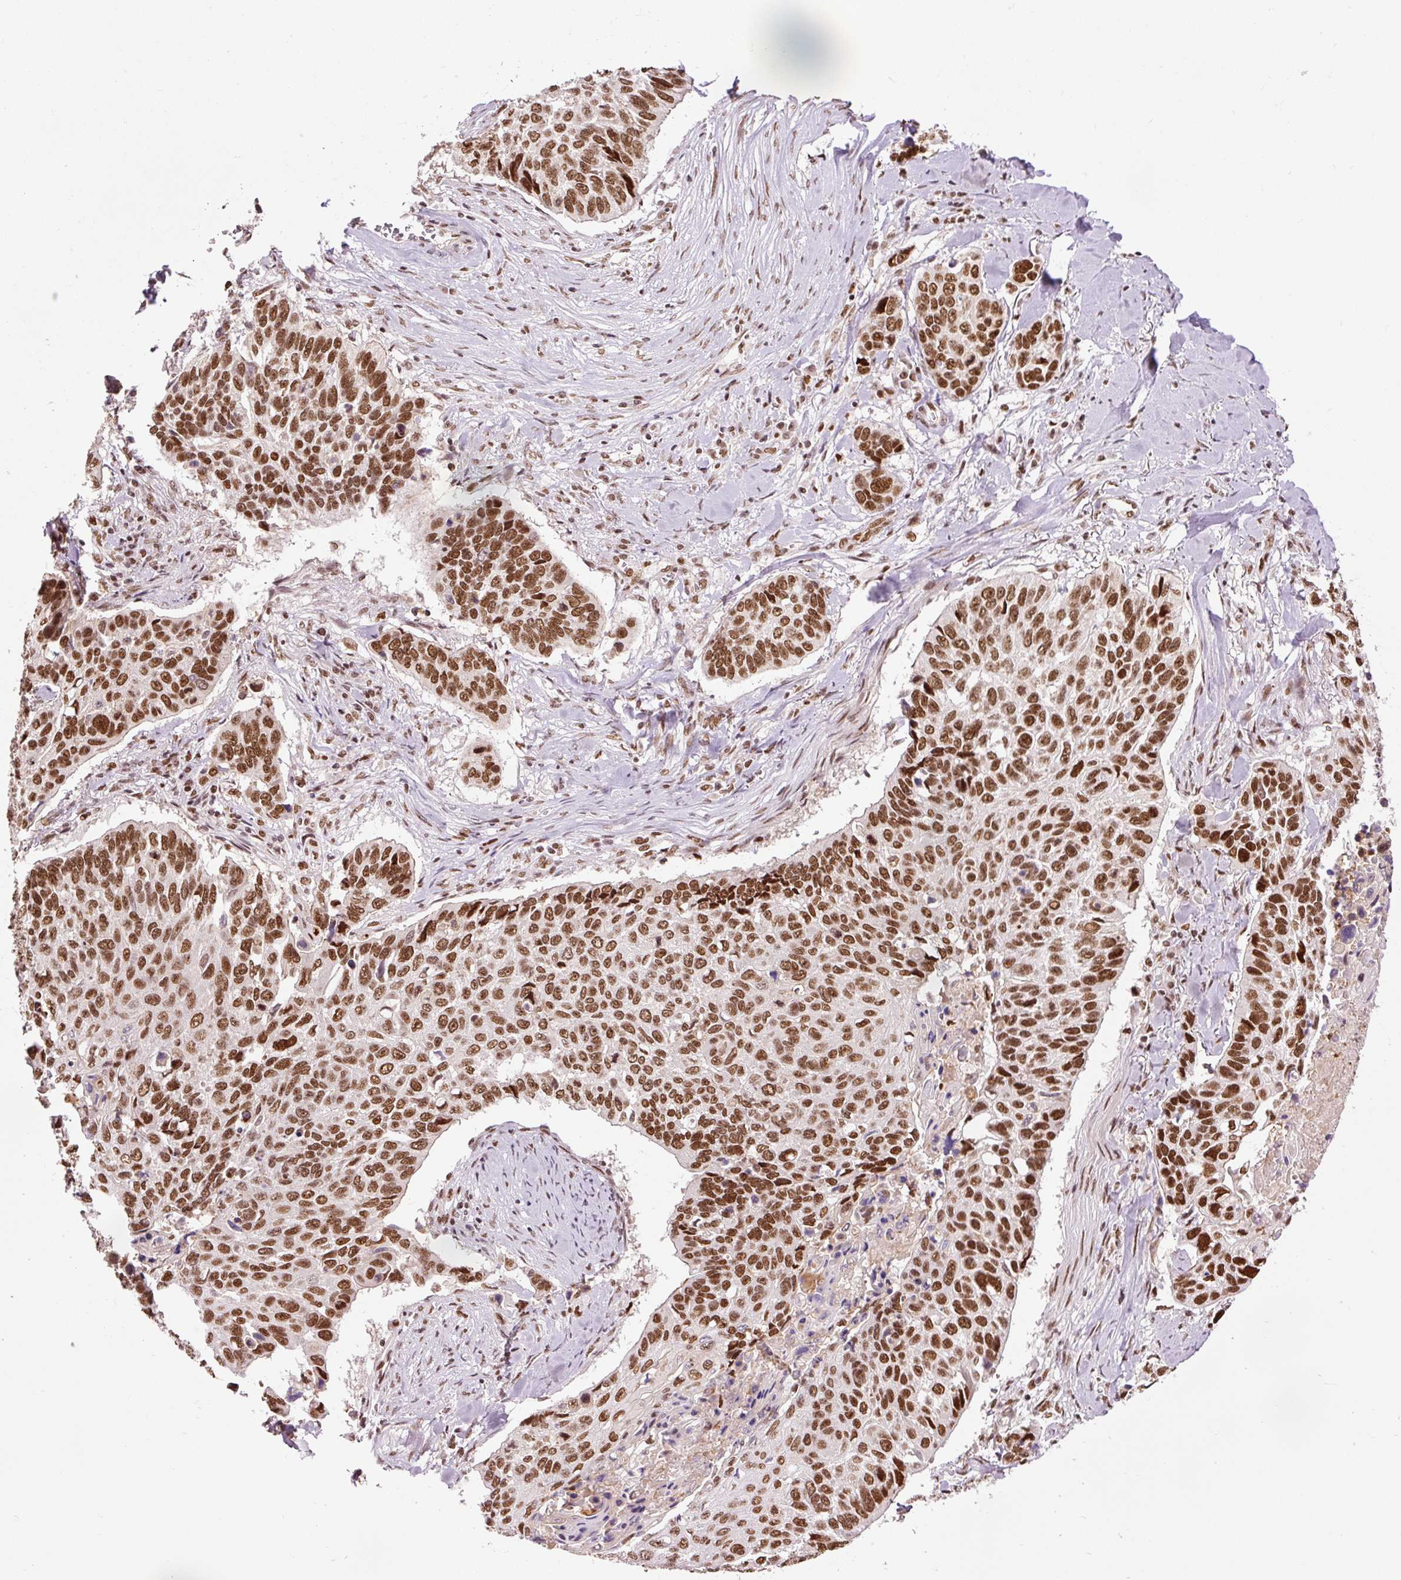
{"staining": {"intensity": "strong", "quantity": ">75%", "location": "nuclear"}, "tissue": "lung cancer", "cell_type": "Tumor cells", "image_type": "cancer", "snomed": [{"axis": "morphology", "description": "Squamous cell carcinoma, NOS"}, {"axis": "topography", "description": "Lung"}], "caption": "Squamous cell carcinoma (lung) stained for a protein demonstrates strong nuclear positivity in tumor cells. (Stains: DAB in brown, nuclei in blue, Microscopy: brightfield microscopy at high magnification).", "gene": "ZBTB44", "patient": {"sex": "male", "age": 62}}